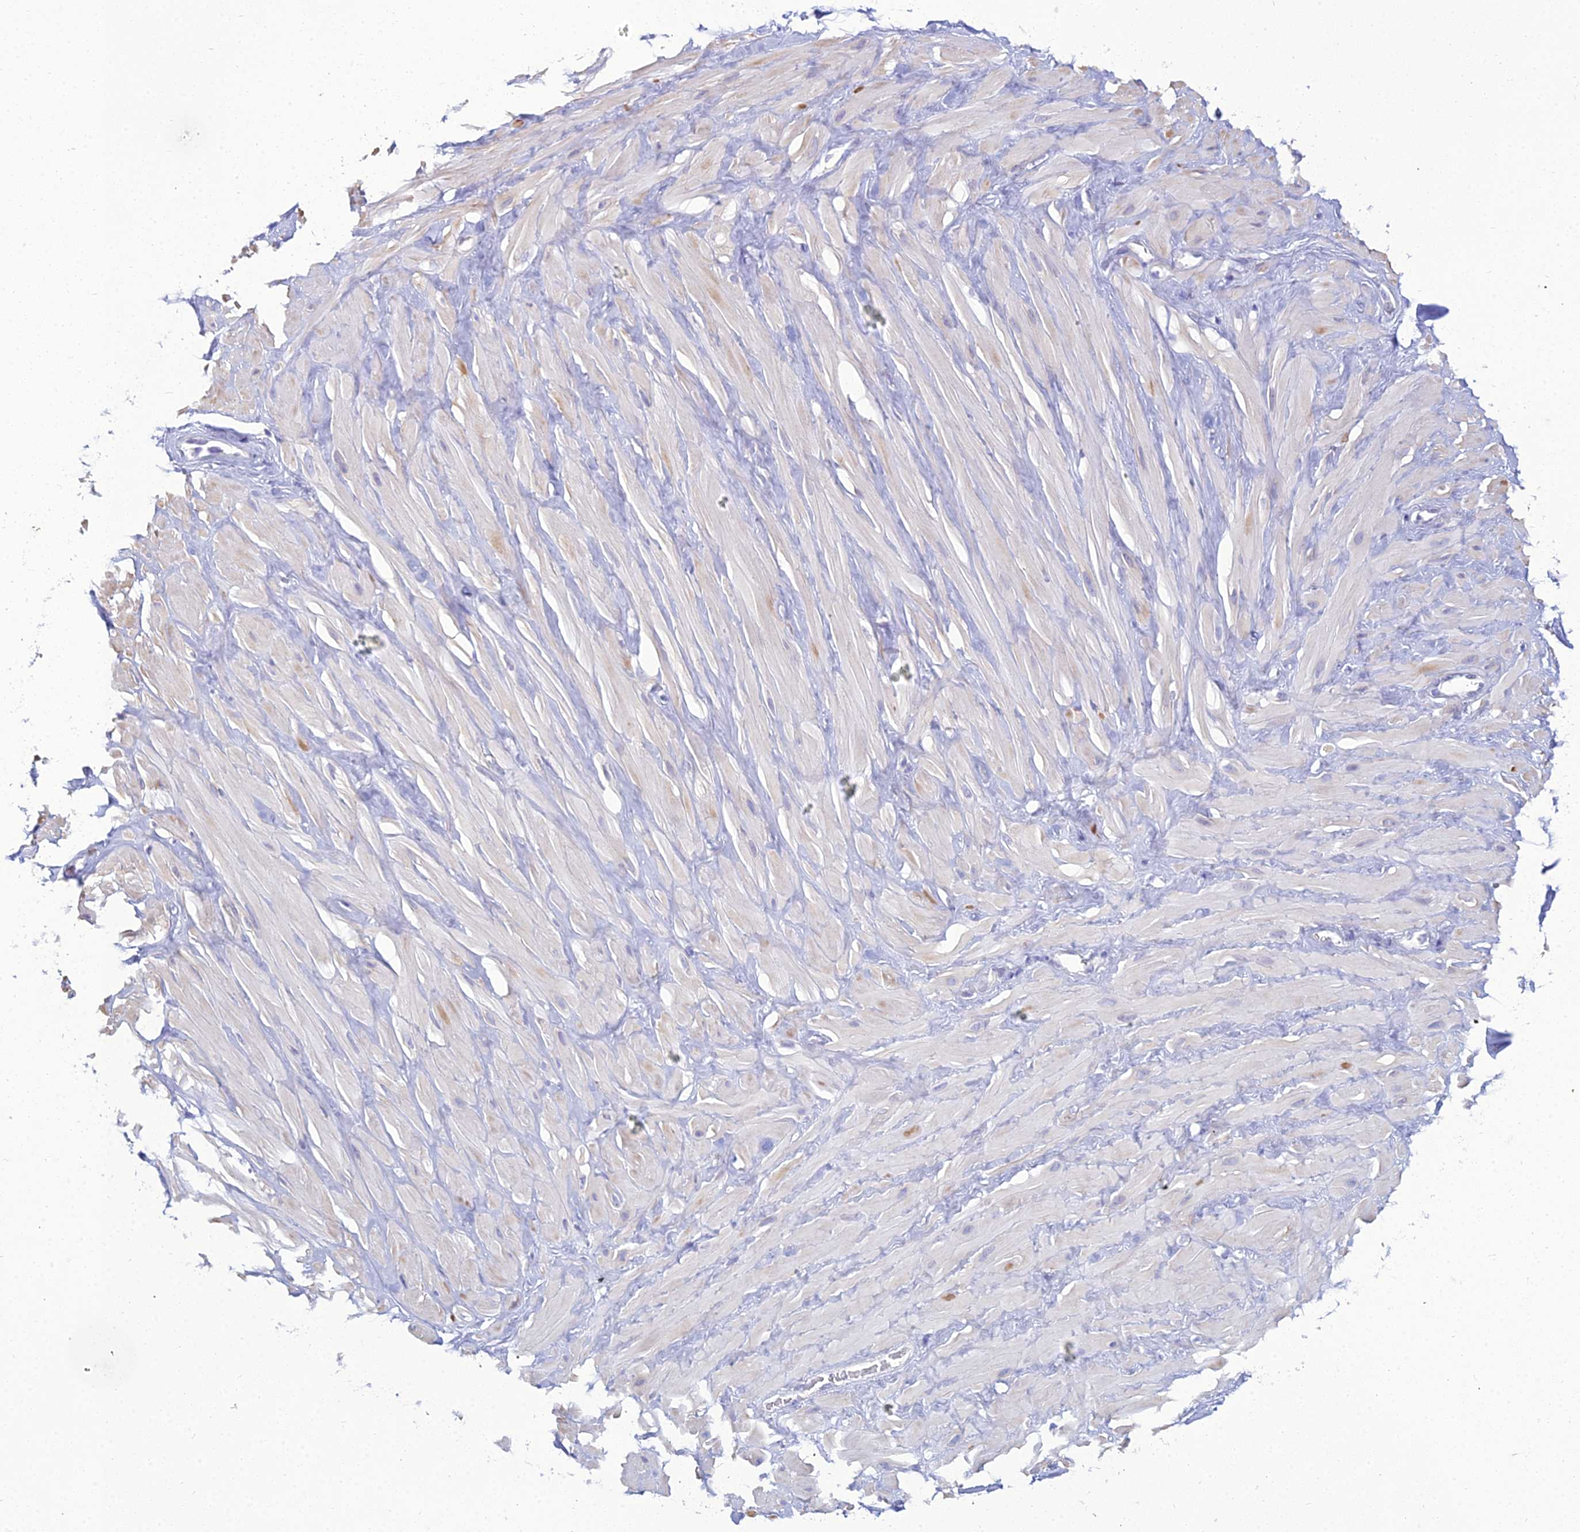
{"staining": {"intensity": "negative", "quantity": "none", "location": "none"}, "tissue": "adipose tissue", "cell_type": "Adipocytes", "image_type": "normal", "snomed": [{"axis": "morphology", "description": "Normal tissue, NOS"}, {"axis": "topography", "description": "Soft tissue"}, {"axis": "topography", "description": "Adipose tissue"}, {"axis": "topography", "description": "Vascular tissue"}, {"axis": "topography", "description": "Peripheral nerve tissue"}], "caption": "Image shows no protein staining in adipocytes of normal adipose tissue. Nuclei are stained in blue.", "gene": "ZMIZ1", "patient": {"sex": "male", "age": 46}}